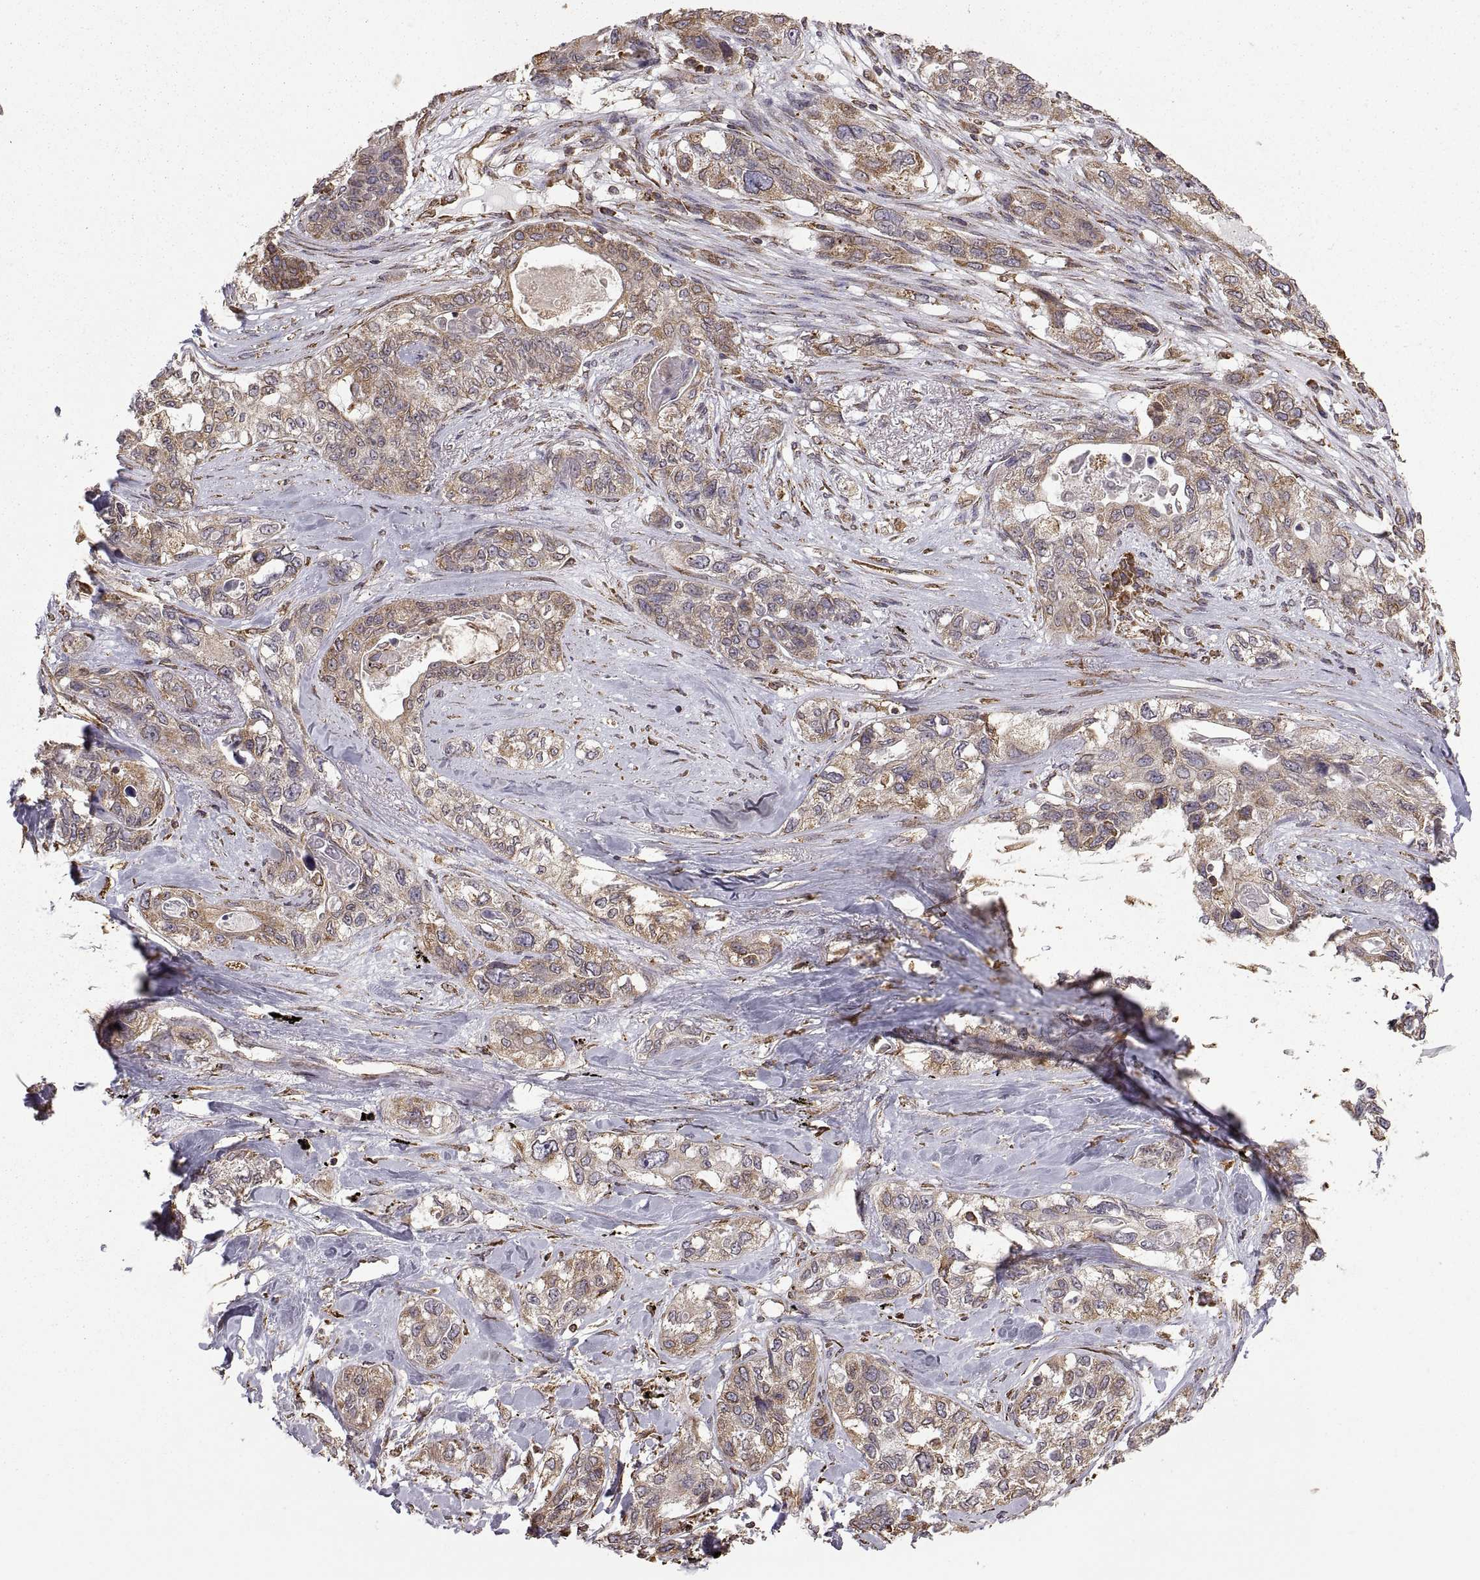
{"staining": {"intensity": "moderate", "quantity": "<25%", "location": "cytoplasmic/membranous"}, "tissue": "lung cancer", "cell_type": "Tumor cells", "image_type": "cancer", "snomed": [{"axis": "morphology", "description": "Squamous cell carcinoma, NOS"}, {"axis": "topography", "description": "Lung"}], "caption": "Immunohistochemistry (IHC) photomicrograph of neoplastic tissue: squamous cell carcinoma (lung) stained using immunohistochemistry reveals low levels of moderate protein expression localized specifically in the cytoplasmic/membranous of tumor cells, appearing as a cytoplasmic/membranous brown color.", "gene": "PDIA3", "patient": {"sex": "female", "age": 70}}